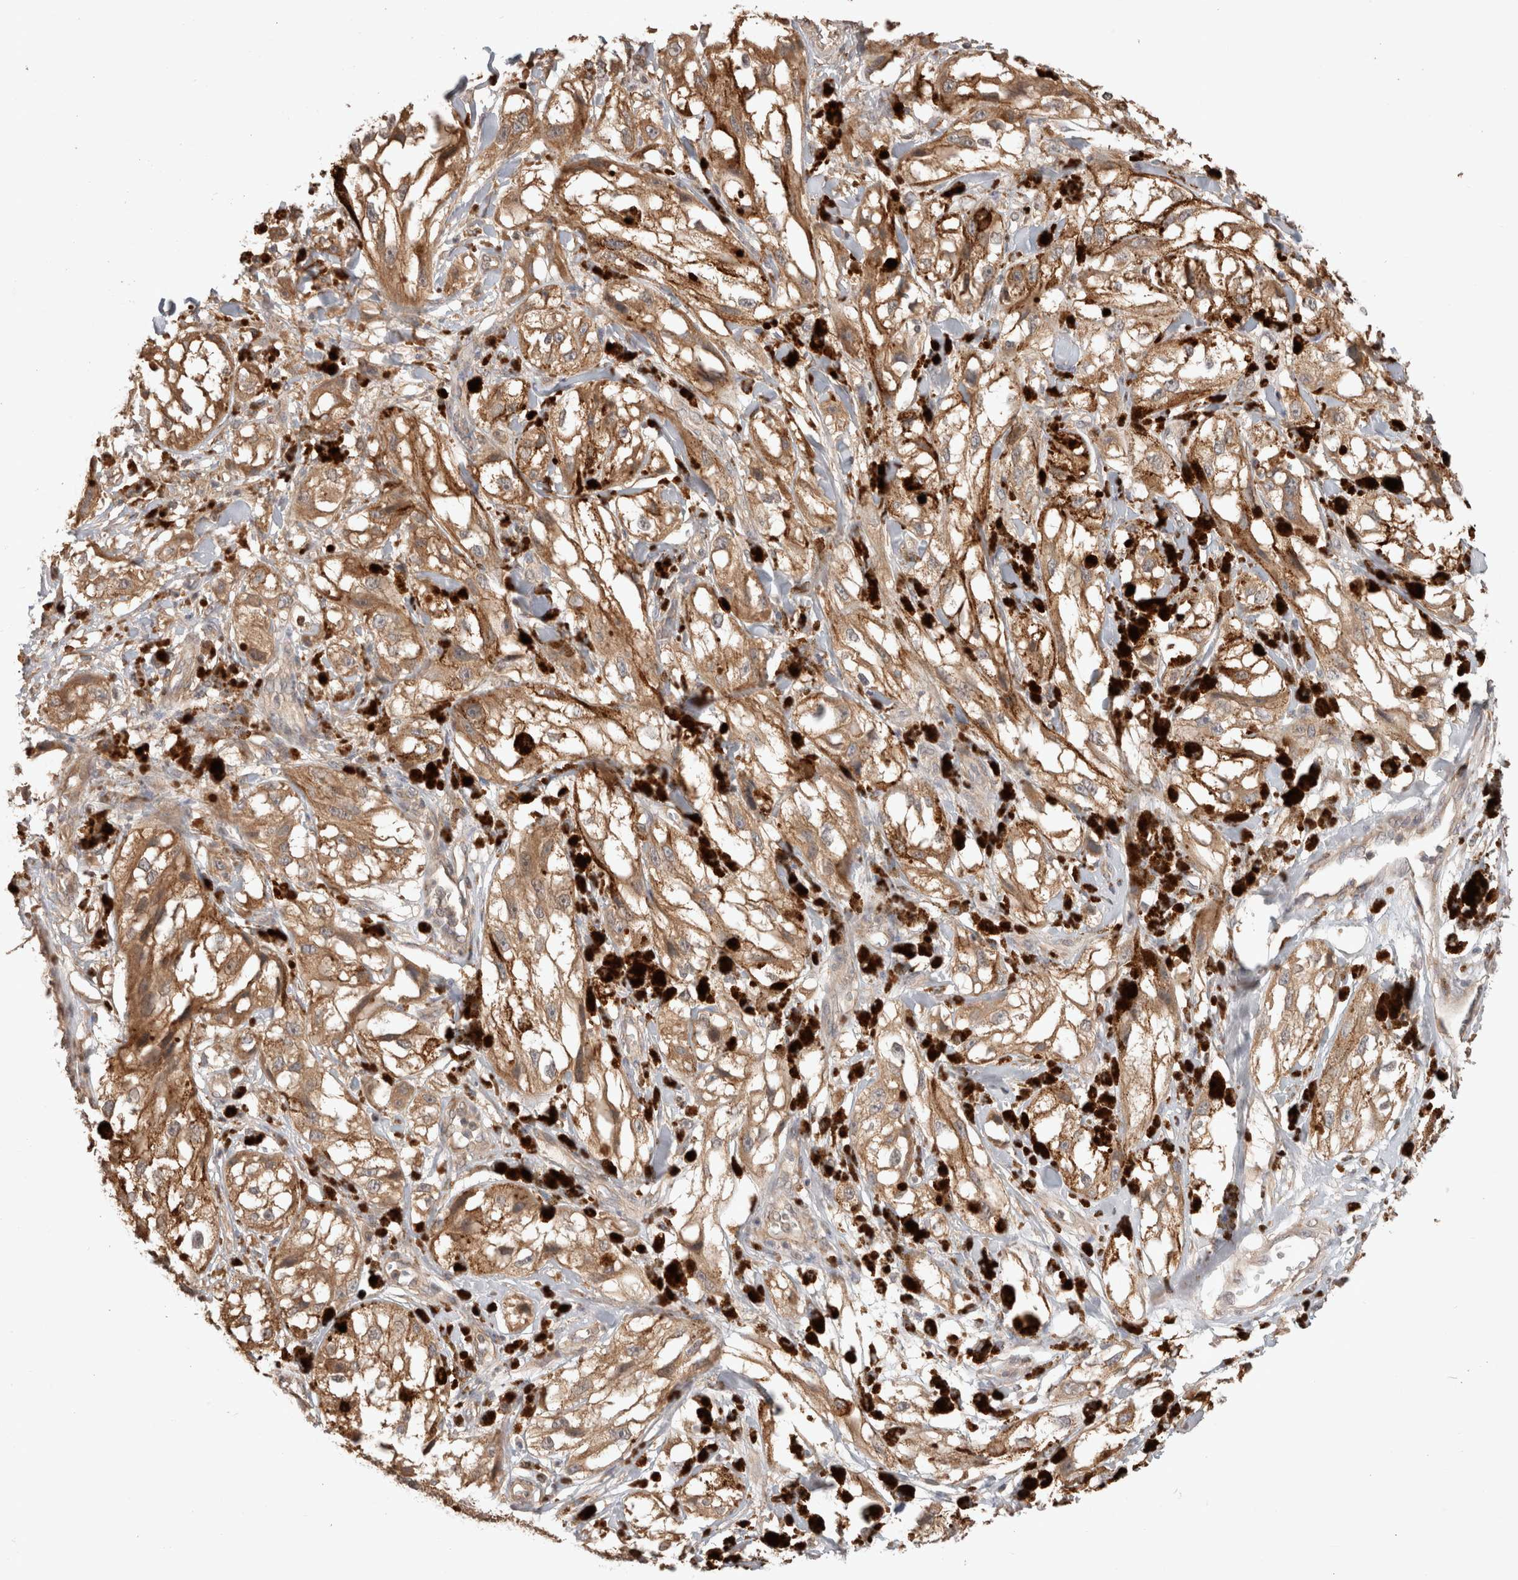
{"staining": {"intensity": "weak", "quantity": ">75%", "location": "cytoplasmic/membranous"}, "tissue": "melanoma", "cell_type": "Tumor cells", "image_type": "cancer", "snomed": [{"axis": "morphology", "description": "Malignant melanoma, NOS"}, {"axis": "topography", "description": "Skin"}], "caption": "A brown stain shows weak cytoplasmic/membranous positivity of a protein in human melanoma tumor cells.", "gene": "HROB", "patient": {"sex": "male", "age": 88}}